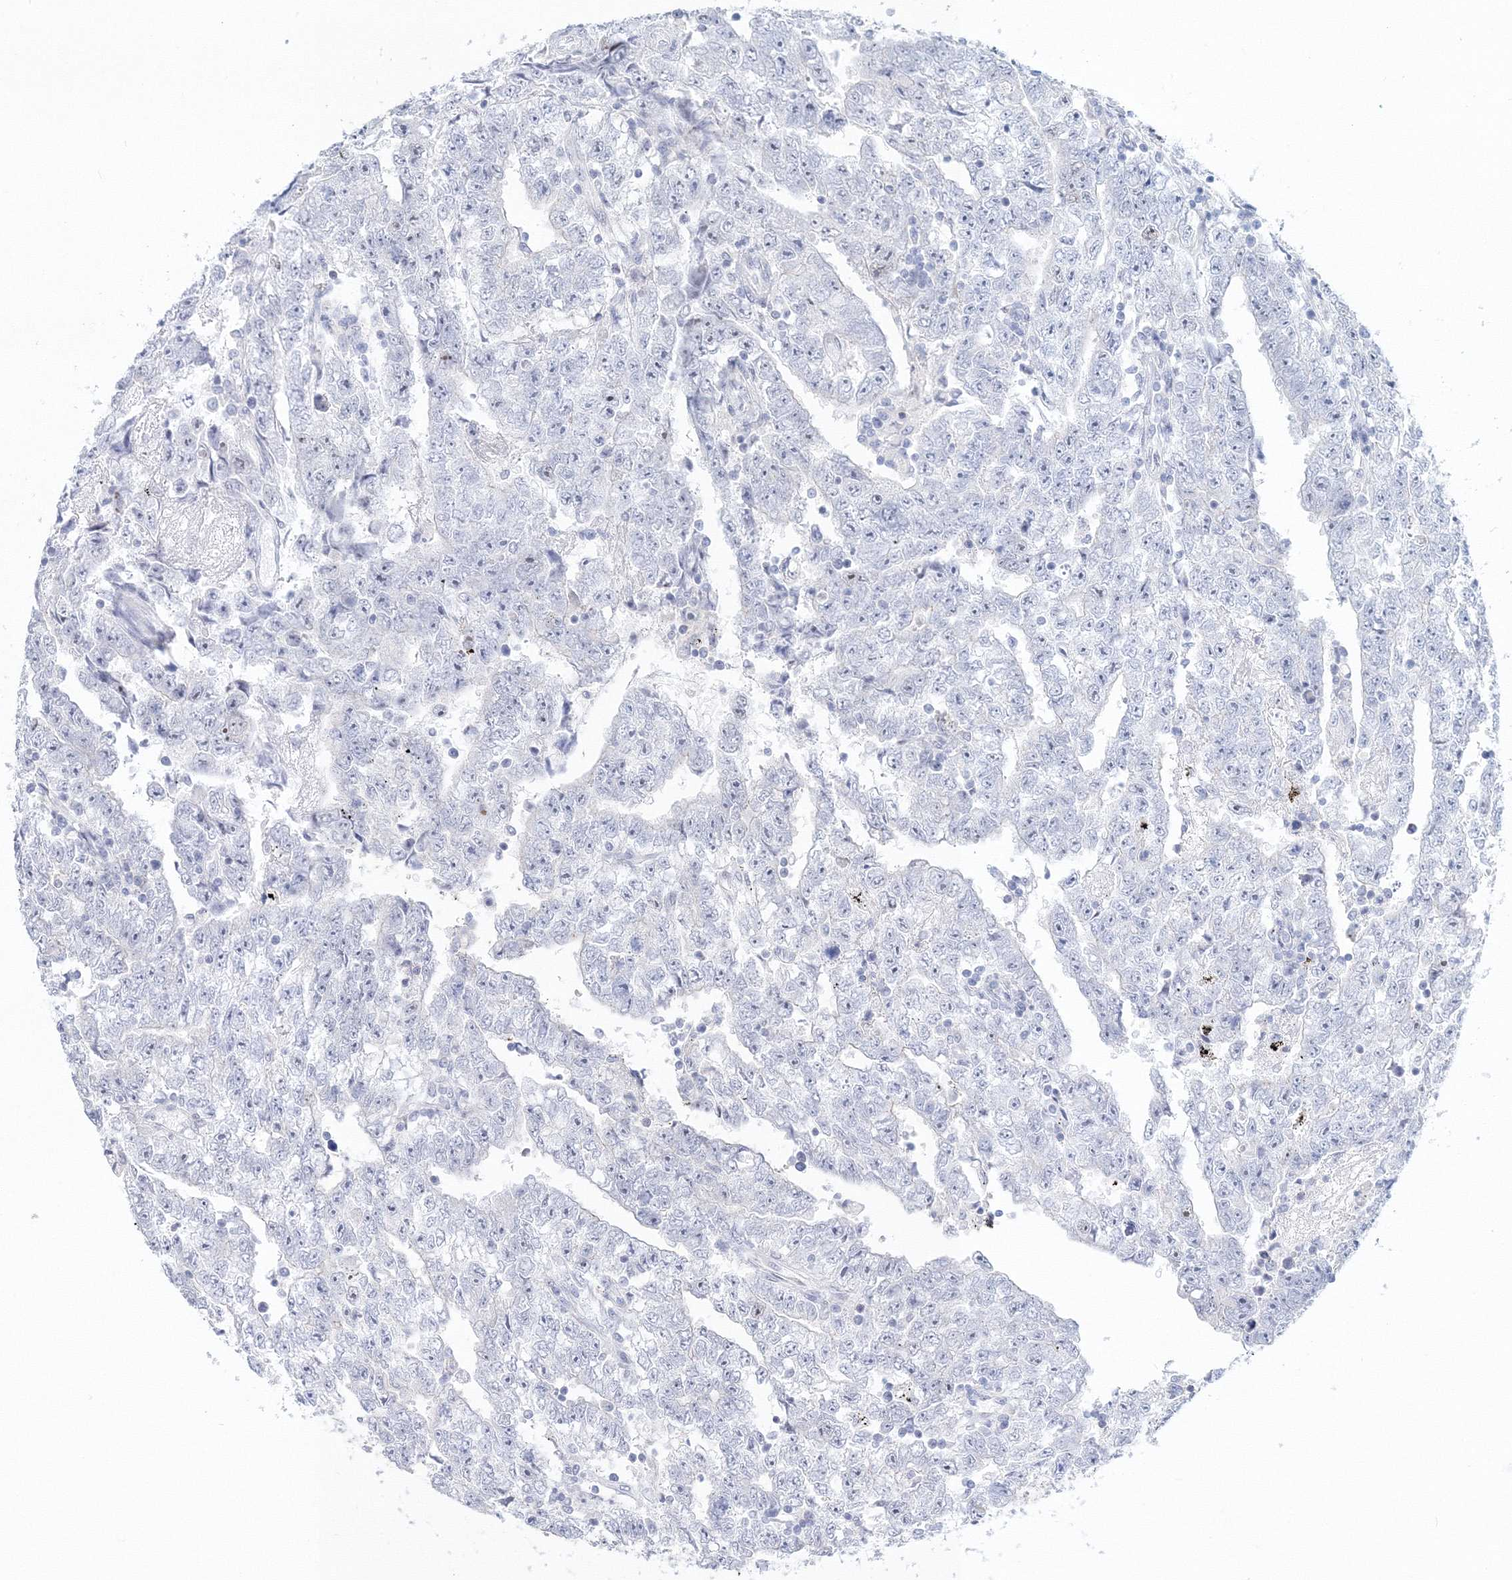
{"staining": {"intensity": "negative", "quantity": "none", "location": "none"}, "tissue": "testis cancer", "cell_type": "Tumor cells", "image_type": "cancer", "snomed": [{"axis": "morphology", "description": "Carcinoma, Embryonal, NOS"}, {"axis": "topography", "description": "Testis"}], "caption": "Immunohistochemical staining of human embryonal carcinoma (testis) displays no significant positivity in tumor cells. (Immunohistochemistry (ihc), brightfield microscopy, high magnification).", "gene": "VSIG1", "patient": {"sex": "male", "age": 25}}